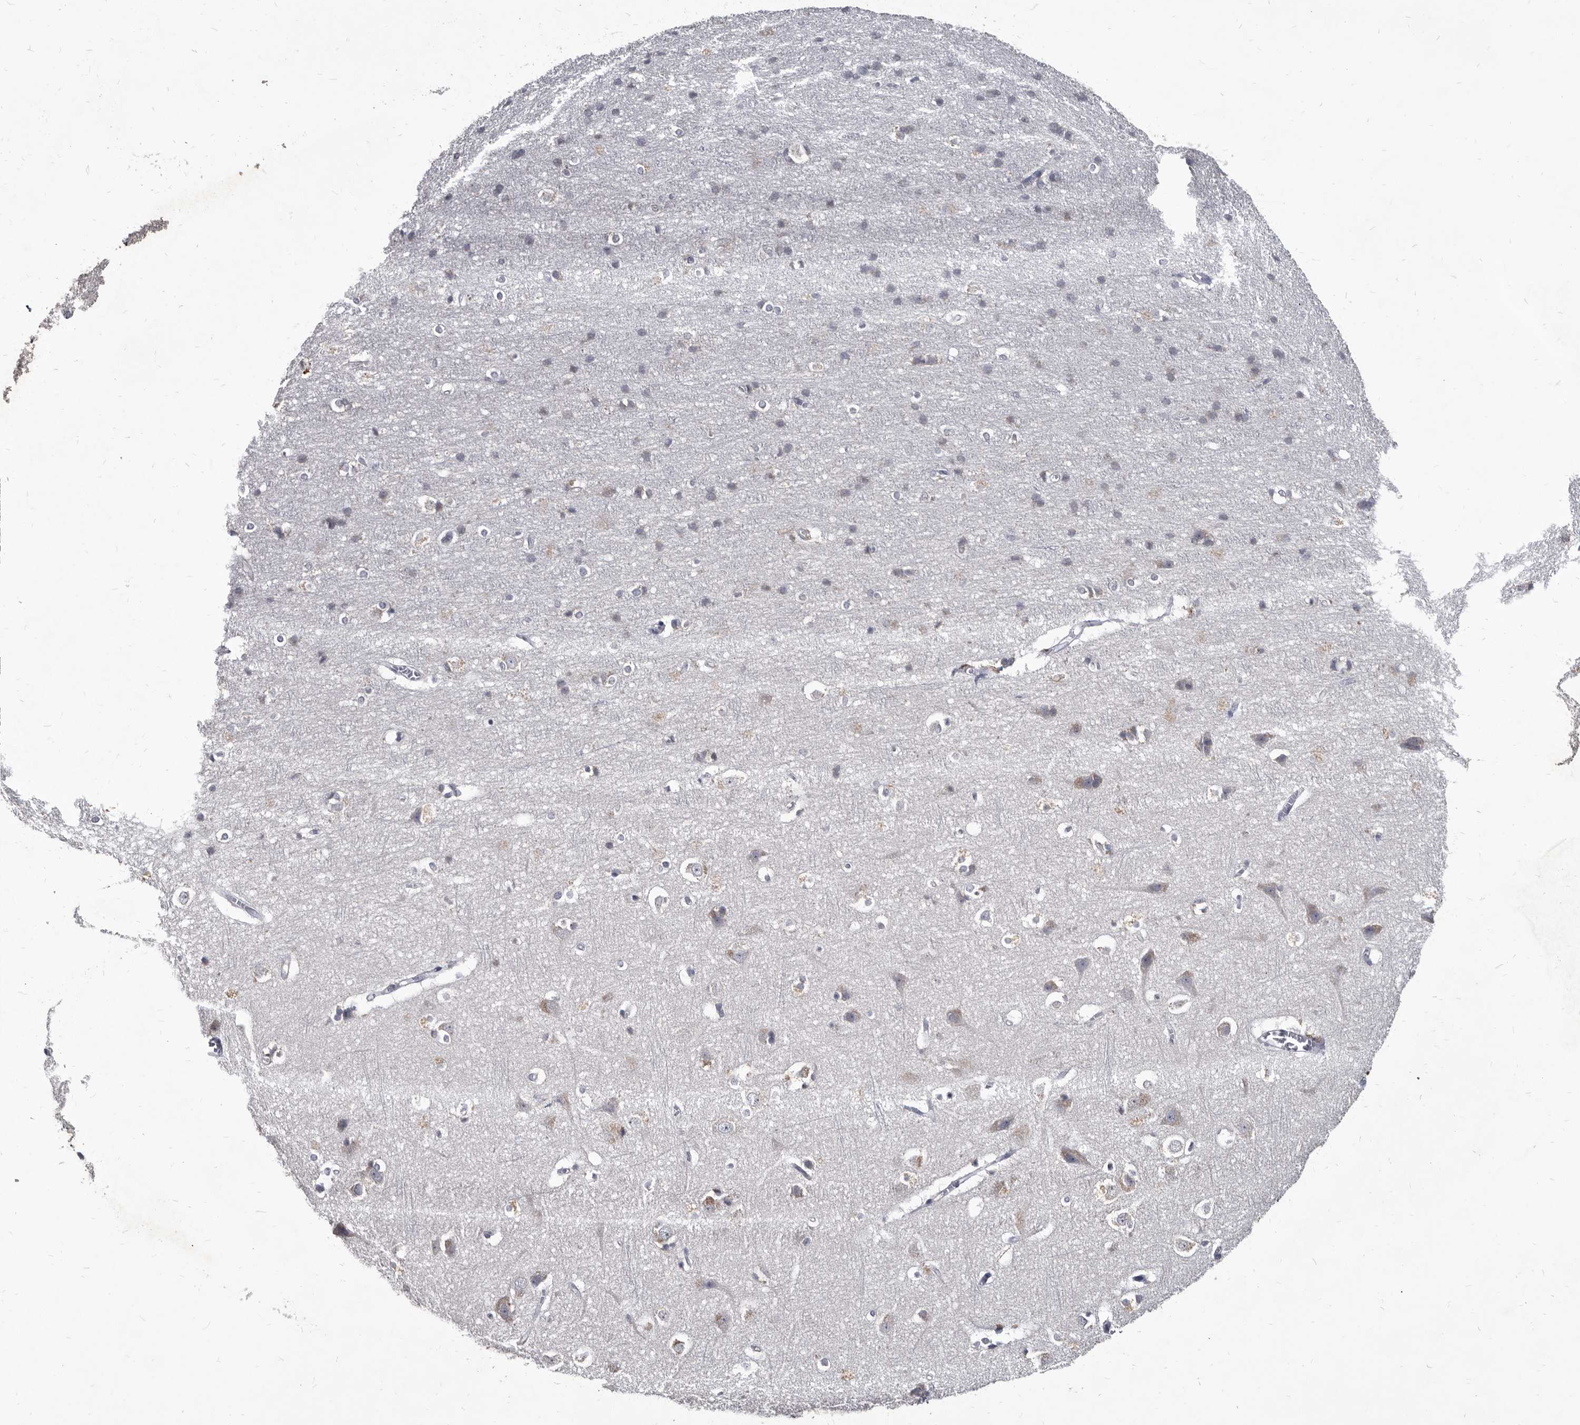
{"staining": {"intensity": "weak", "quantity": "<25%", "location": "cytoplasmic/membranous"}, "tissue": "cerebral cortex", "cell_type": "Endothelial cells", "image_type": "normal", "snomed": [{"axis": "morphology", "description": "Normal tissue, NOS"}, {"axis": "topography", "description": "Cerebral cortex"}], "caption": "Human cerebral cortex stained for a protein using immunohistochemistry (IHC) exhibits no positivity in endothelial cells.", "gene": "ABCF2", "patient": {"sex": "male", "age": 54}}